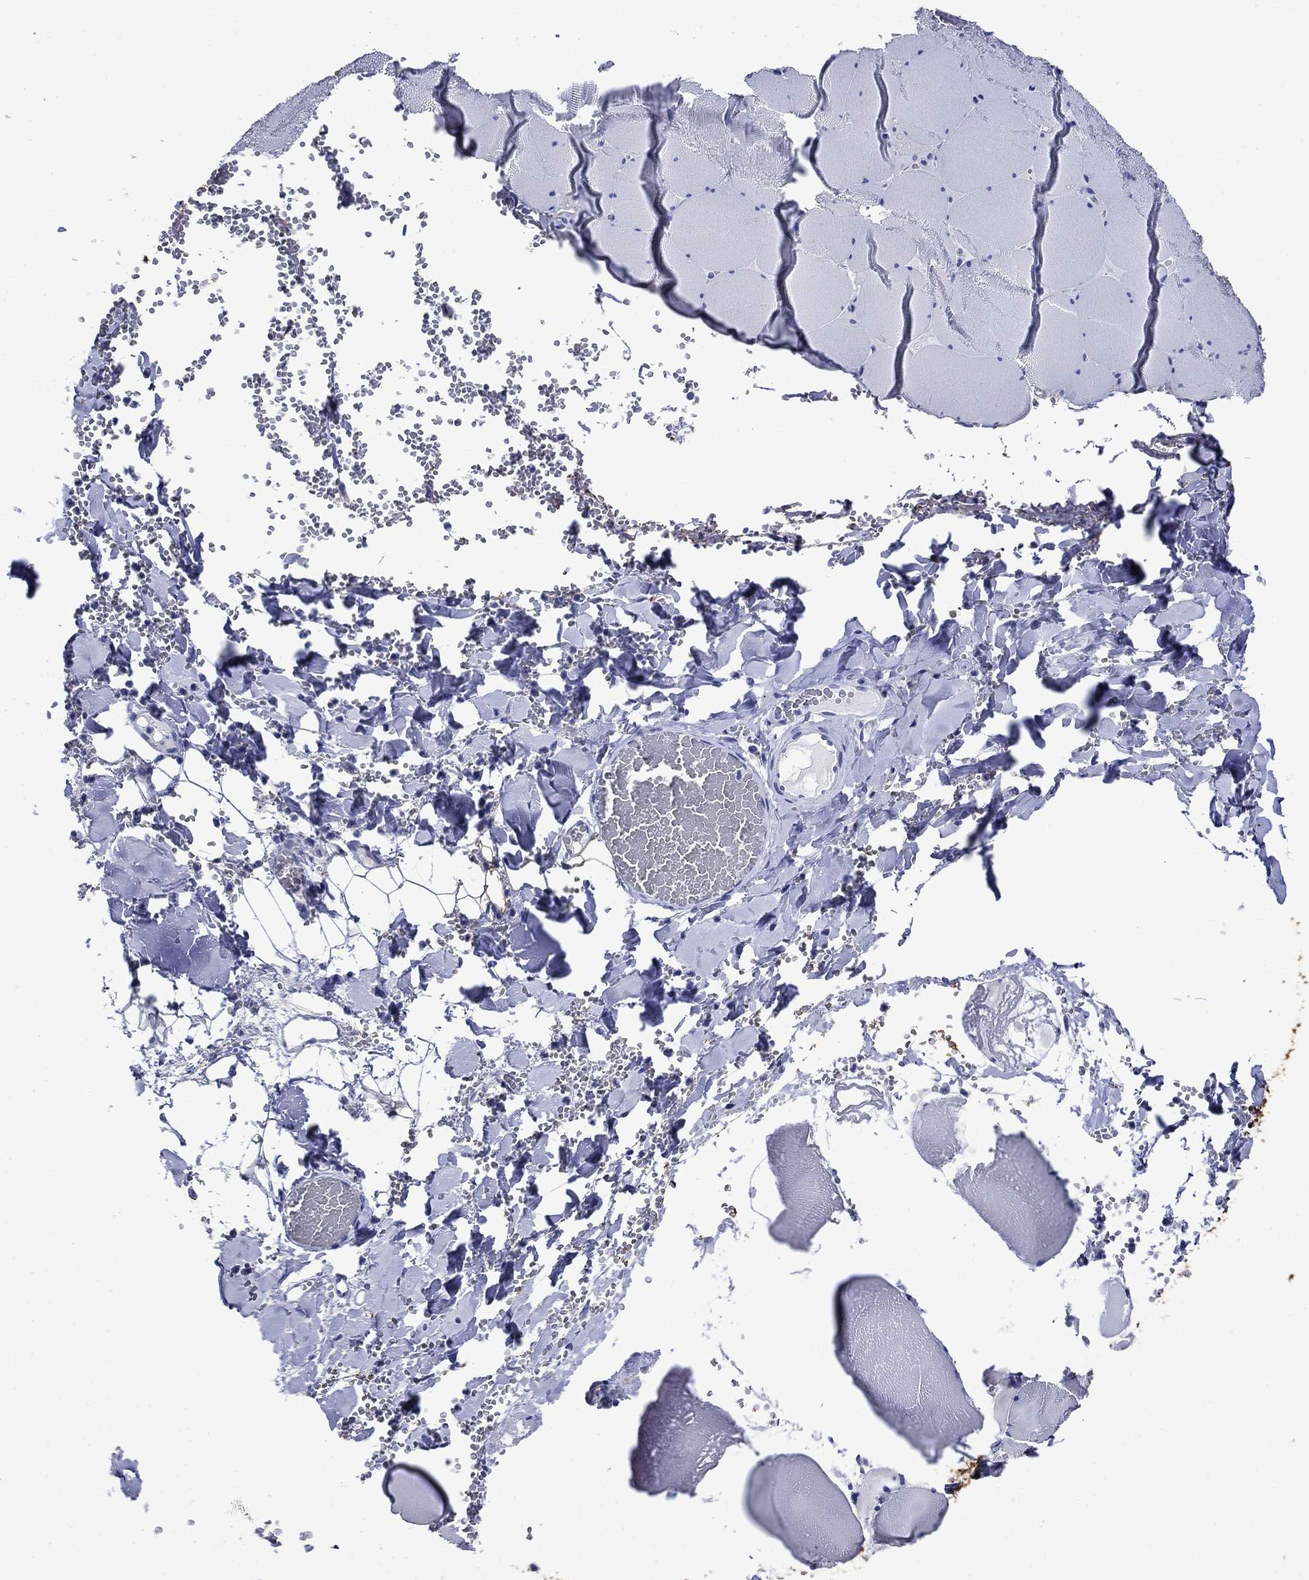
{"staining": {"intensity": "negative", "quantity": "none", "location": "none"}, "tissue": "skeletal muscle", "cell_type": "Myocytes", "image_type": "normal", "snomed": [{"axis": "morphology", "description": "Normal tissue, NOS"}, {"axis": "morphology", "description": "Malignant melanoma, Metastatic site"}, {"axis": "topography", "description": "Skeletal muscle"}], "caption": "Human skeletal muscle stained for a protein using IHC reveals no expression in myocytes.", "gene": "SLC1A2", "patient": {"sex": "male", "age": 50}}